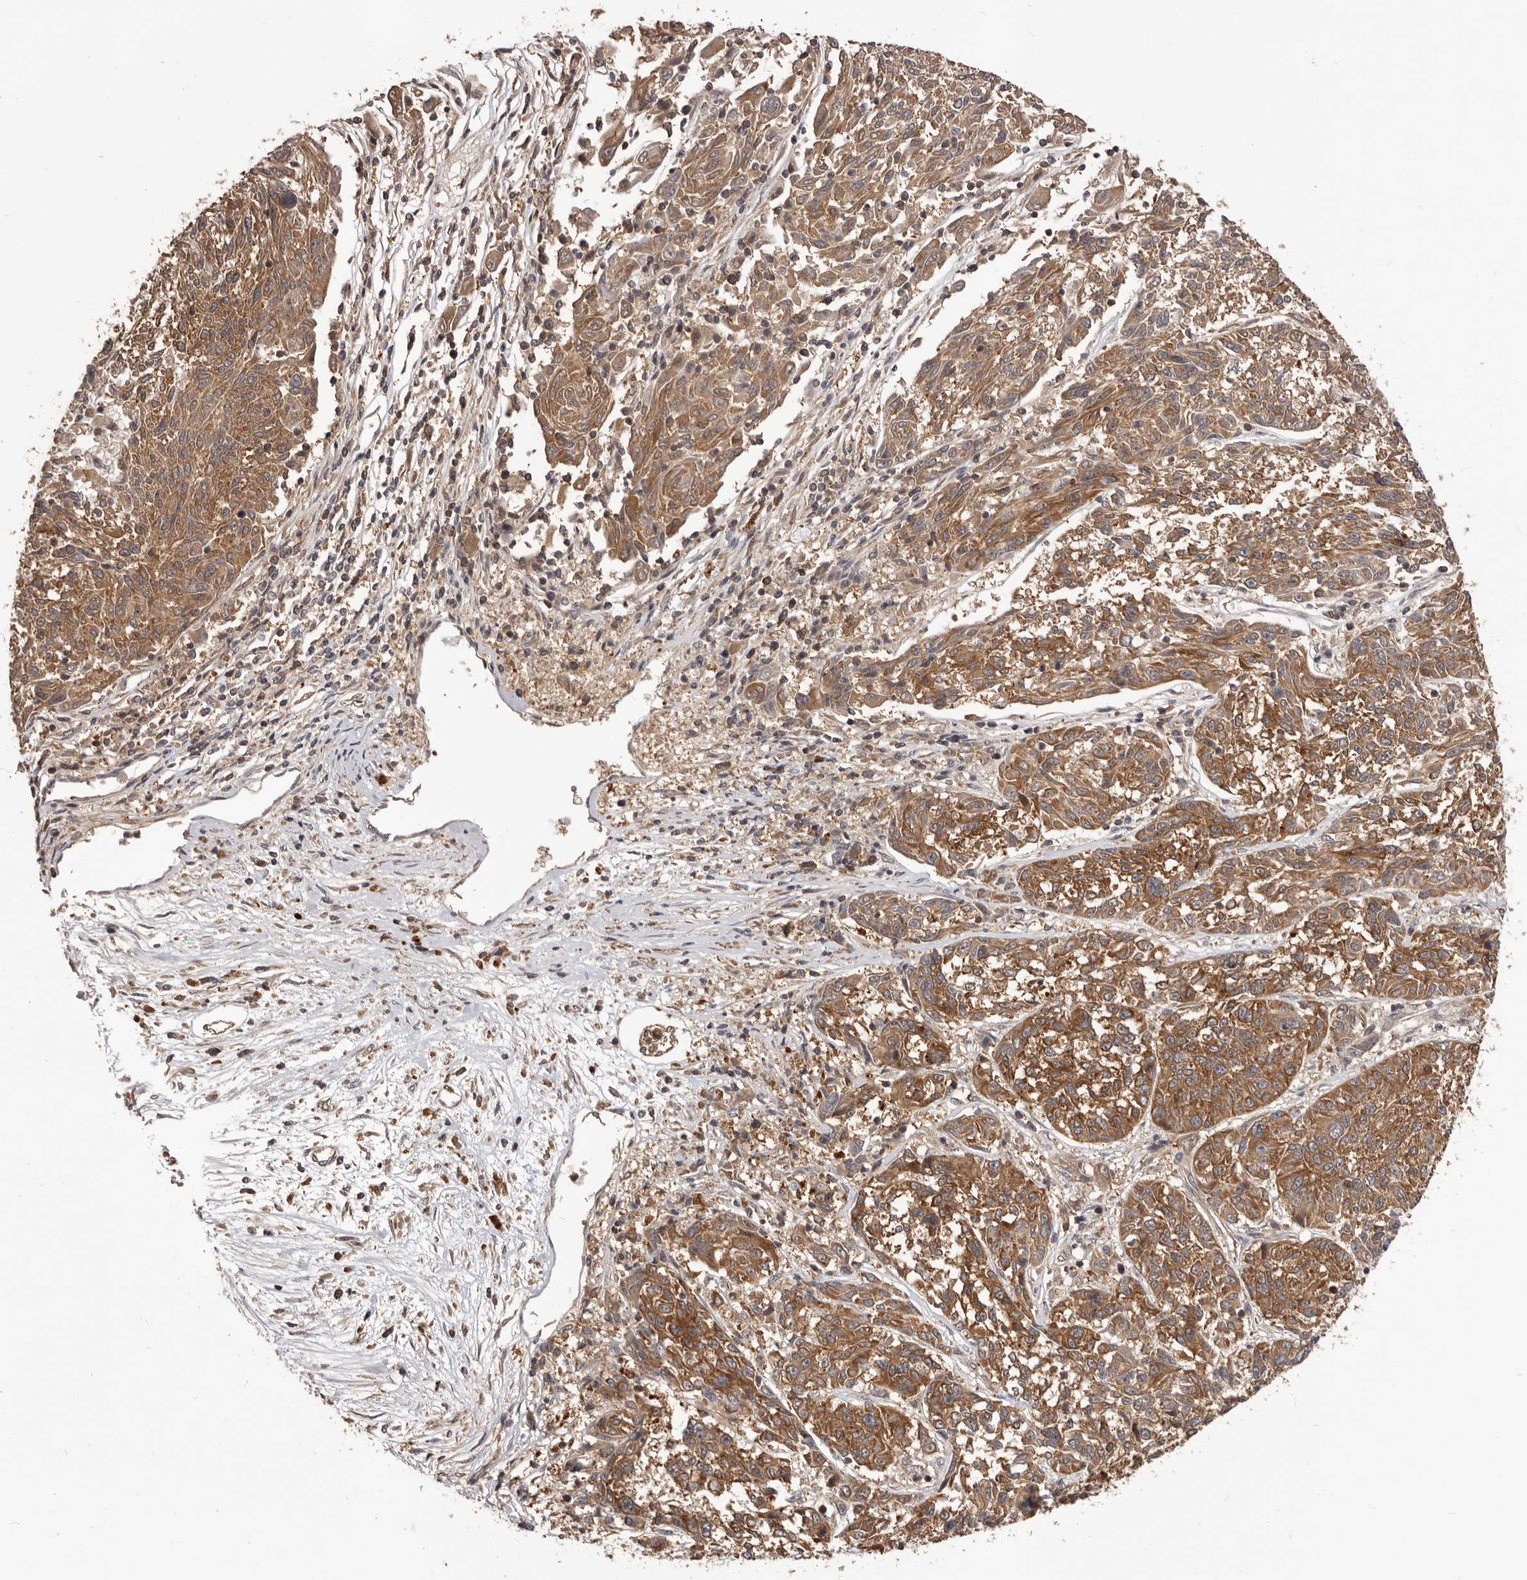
{"staining": {"intensity": "moderate", "quantity": ">75%", "location": "cytoplasmic/membranous"}, "tissue": "melanoma", "cell_type": "Tumor cells", "image_type": "cancer", "snomed": [{"axis": "morphology", "description": "Malignant melanoma, NOS"}, {"axis": "topography", "description": "Skin"}], "caption": "This is a micrograph of IHC staining of malignant melanoma, which shows moderate staining in the cytoplasmic/membranous of tumor cells.", "gene": "HBS1L", "patient": {"sex": "male", "age": 53}}